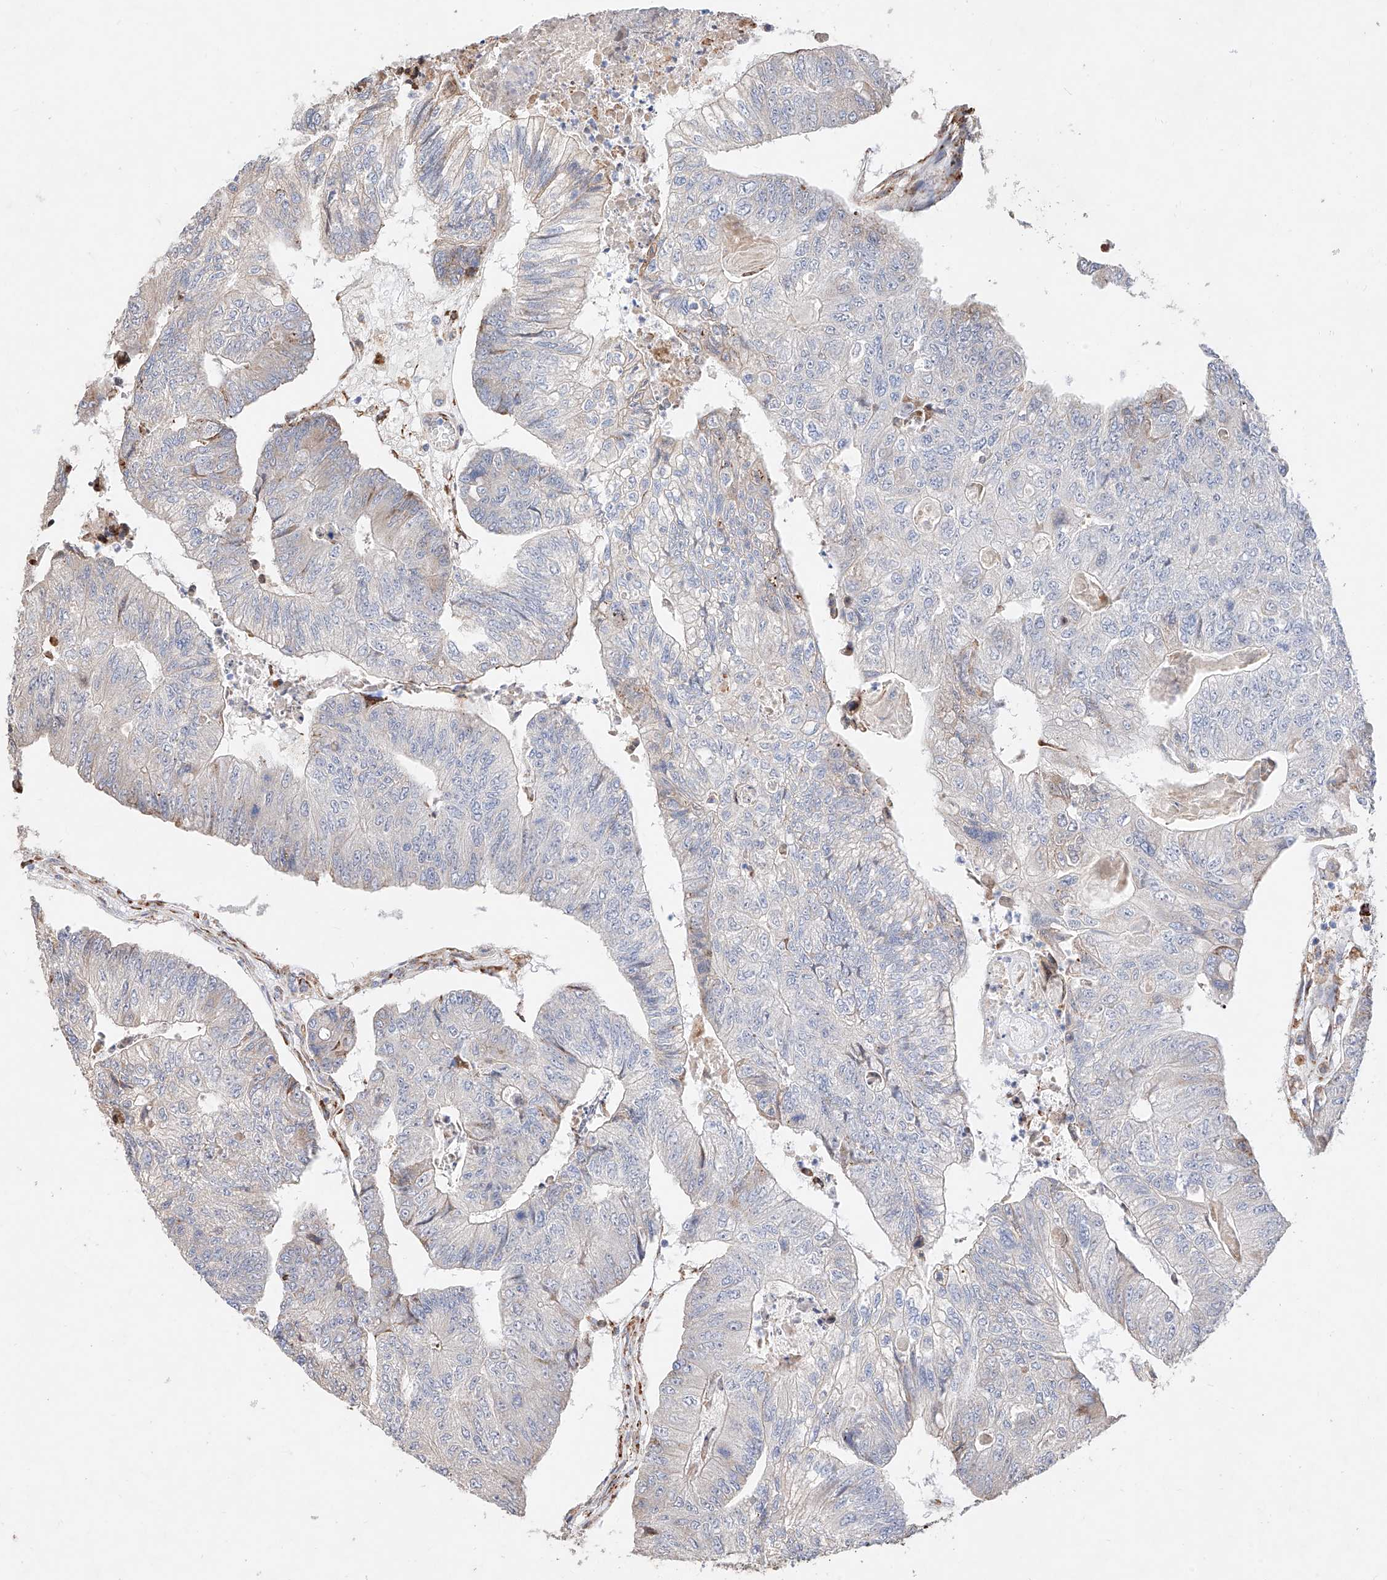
{"staining": {"intensity": "negative", "quantity": "none", "location": "none"}, "tissue": "colorectal cancer", "cell_type": "Tumor cells", "image_type": "cancer", "snomed": [{"axis": "morphology", "description": "Adenocarcinoma, NOS"}, {"axis": "topography", "description": "Colon"}], "caption": "DAB immunohistochemical staining of human colorectal cancer (adenocarcinoma) shows no significant staining in tumor cells.", "gene": "ATP9B", "patient": {"sex": "female", "age": 67}}